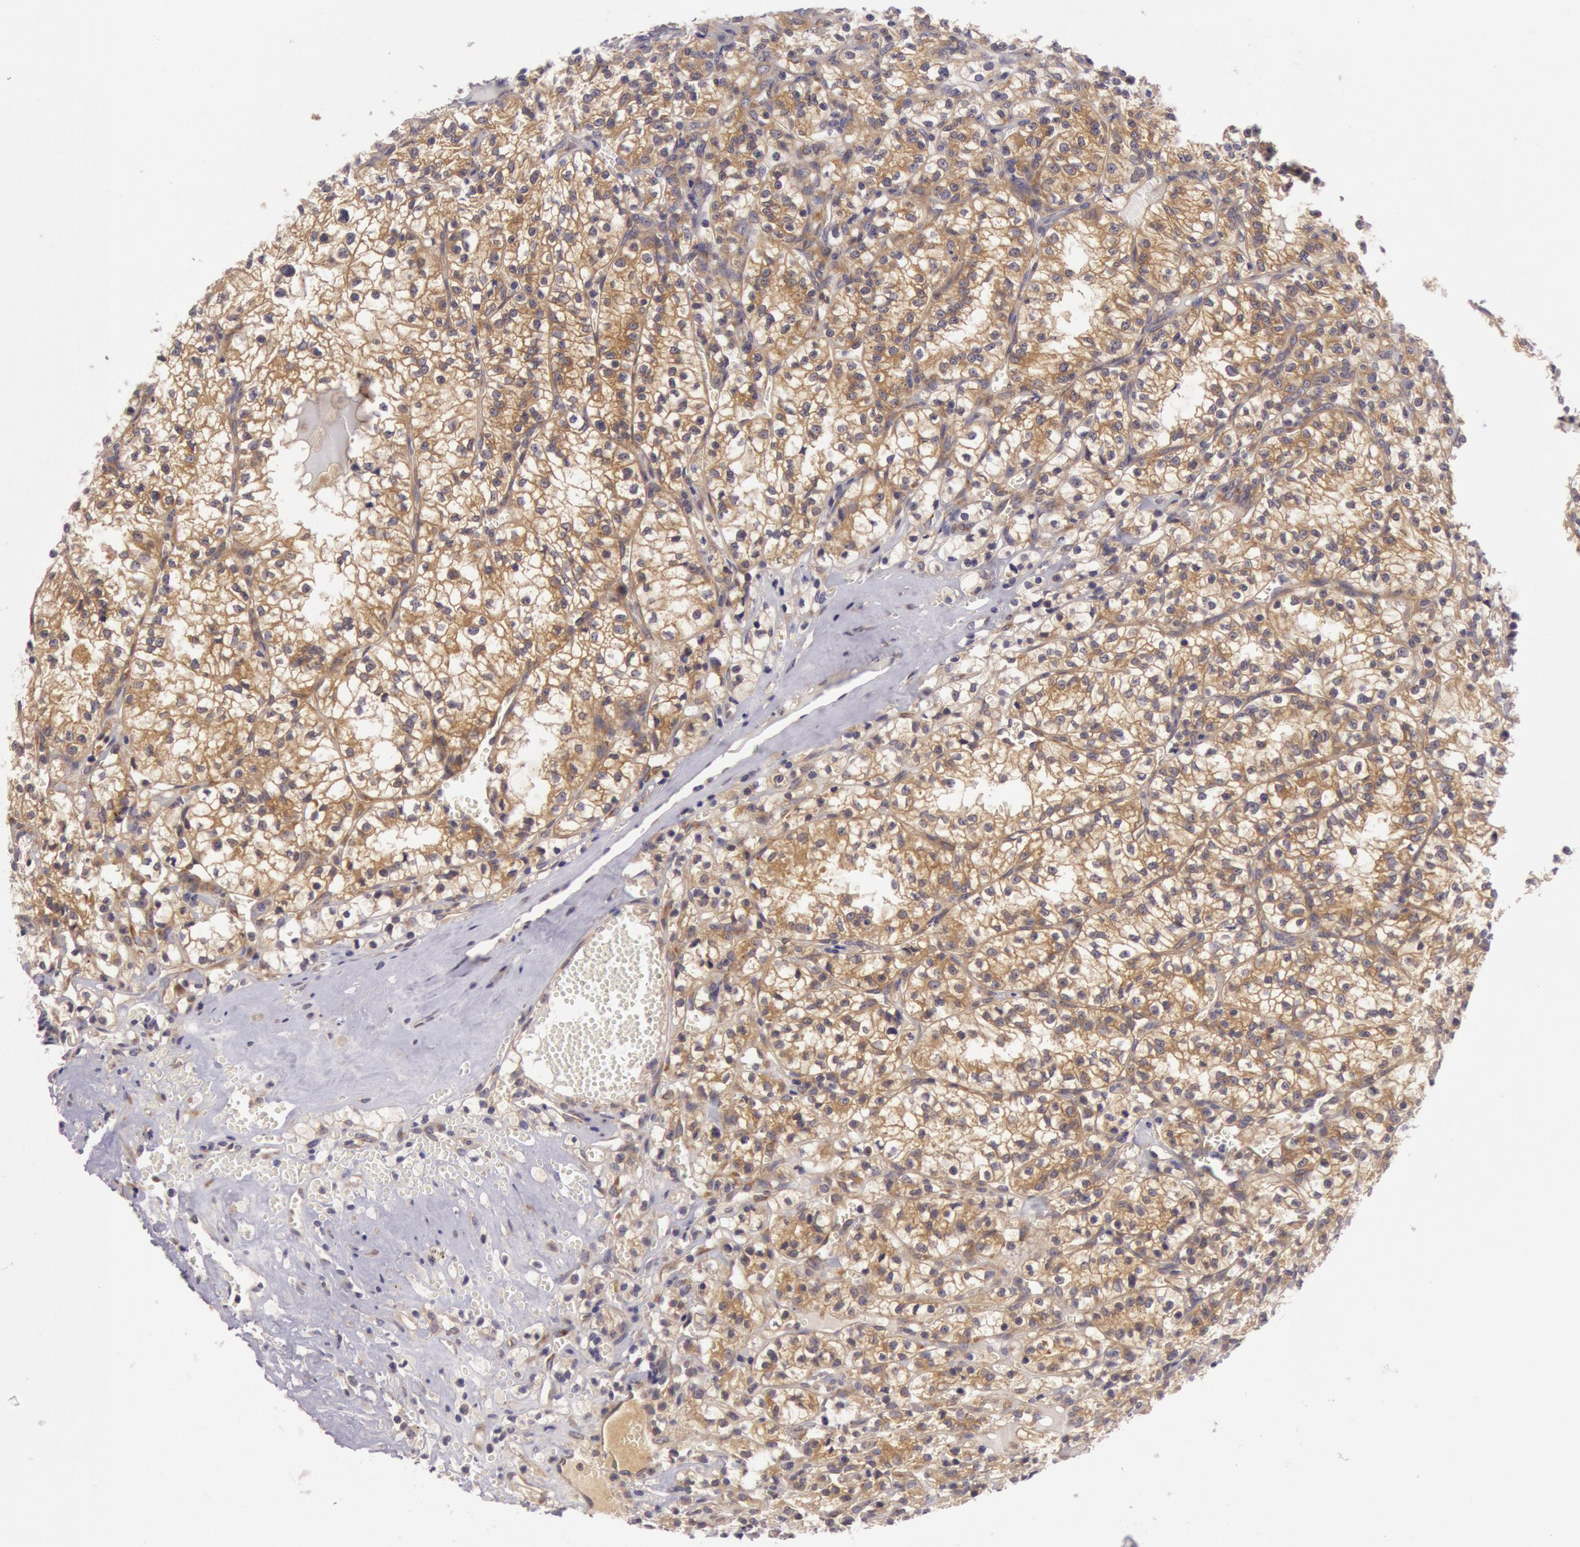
{"staining": {"intensity": "weak", "quantity": ">75%", "location": "cytoplasmic/membranous"}, "tissue": "renal cancer", "cell_type": "Tumor cells", "image_type": "cancer", "snomed": [{"axis": "morphology", "description": "Adenocarcinoma, NOS"}, {"axis": "topography", "description": "Kidney"}], "caption": "Immunohistochemical staining of human renal cancer displays low levels of weak cytoplasmic/membranous protein expression in about >75% of tumor cells.", "gene": "CHUK", "patient": {"sex": "male", "age": 61}}